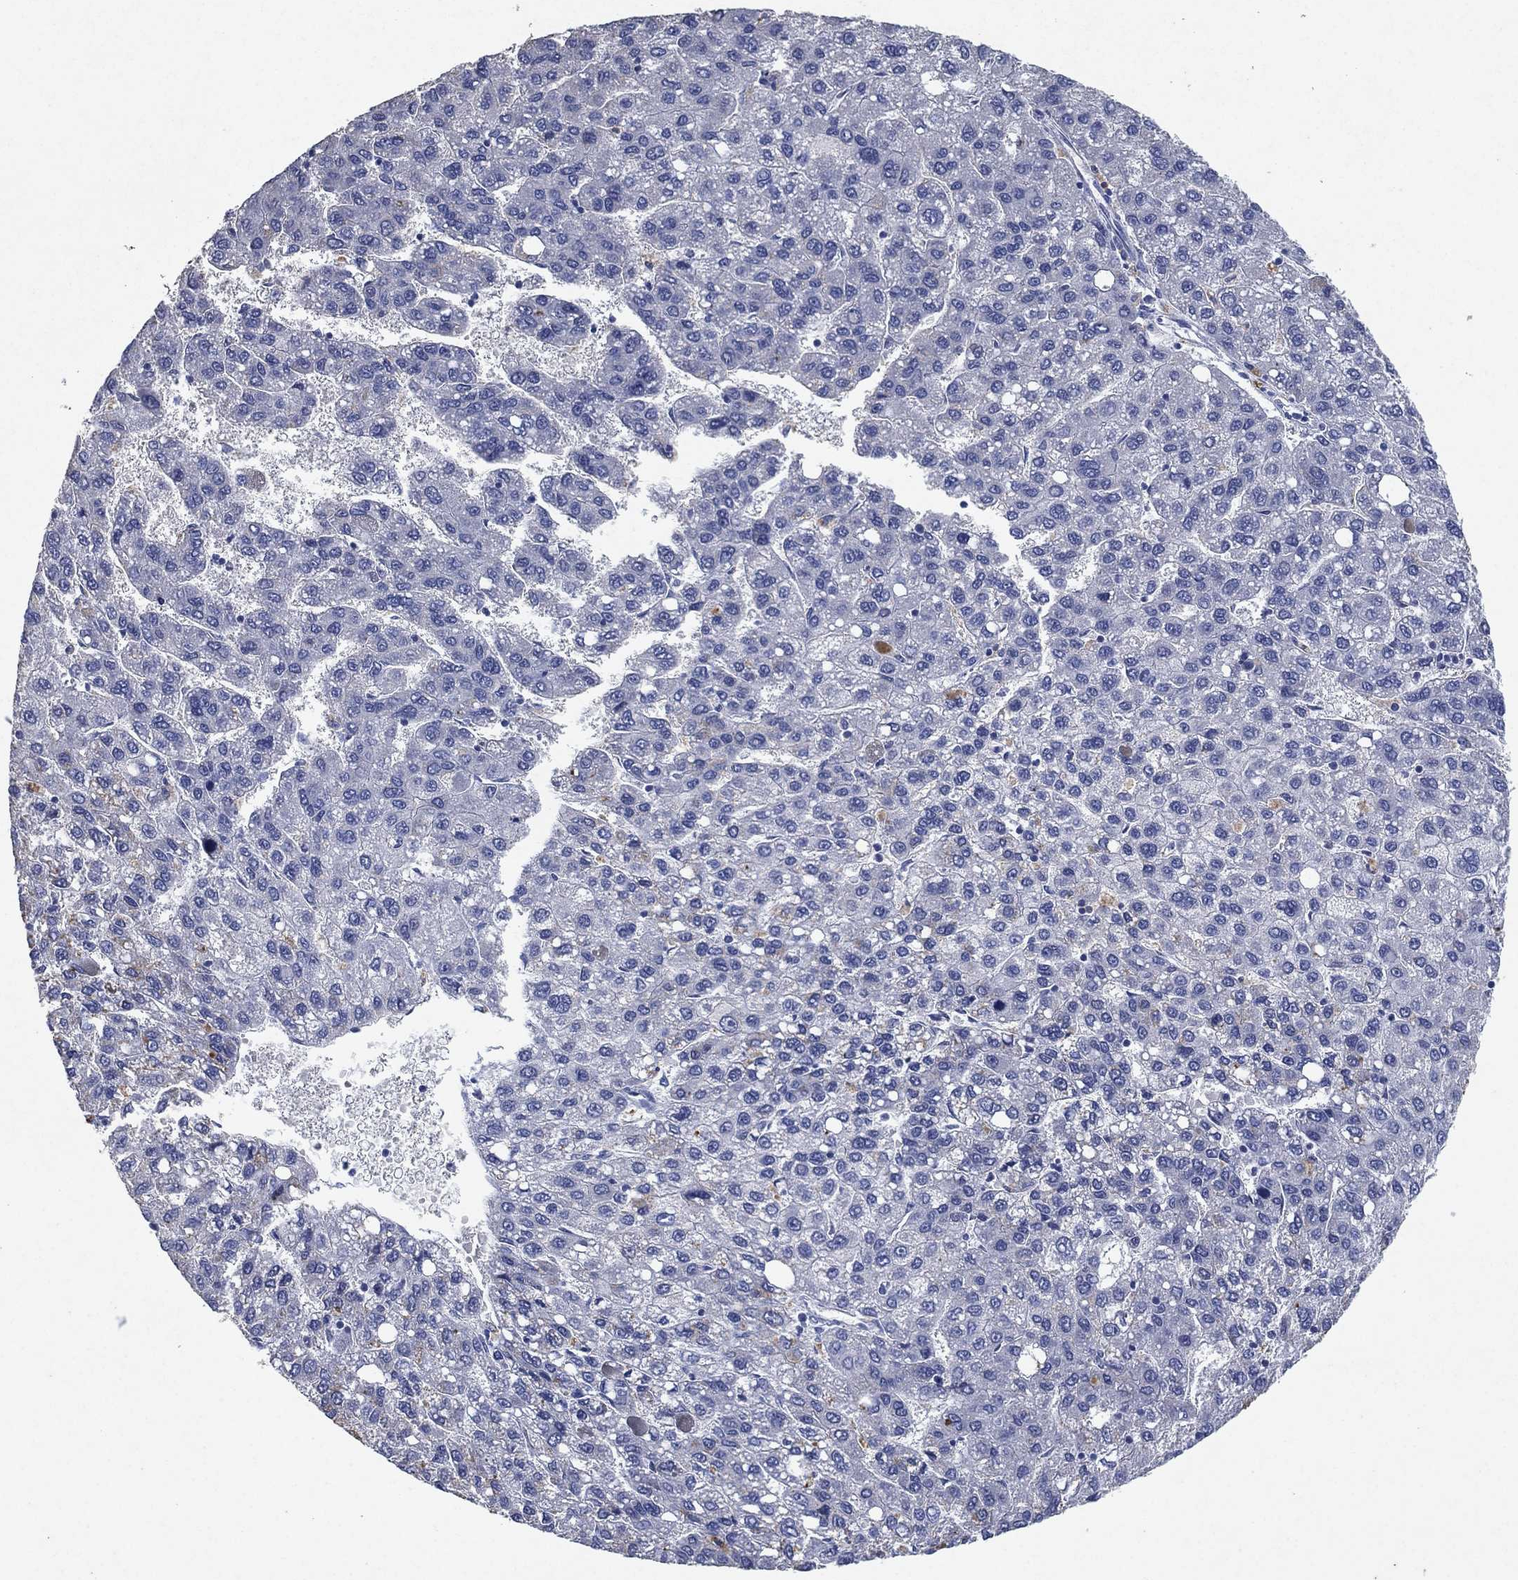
{"staining": {"intensity": "negative", "quantity": "none", "location": "none"}, "tissue": "liver cancer", "cell_type": "Tumor cells", "image_type": "cancer", "snomed": [{"axis": "morphology", "description": "Carcinoma, Hepatocellular, NOS"}, {"axis": "topography", "description": "Liver"}], "caption": "A high-resolution micrograph shows IHC staining of liver hepatocellular carcinoma, which exhibits no significant positivity in tumor cells.", "gene": "FSCN2", "patient": {"sex": "female", "age": 82}}